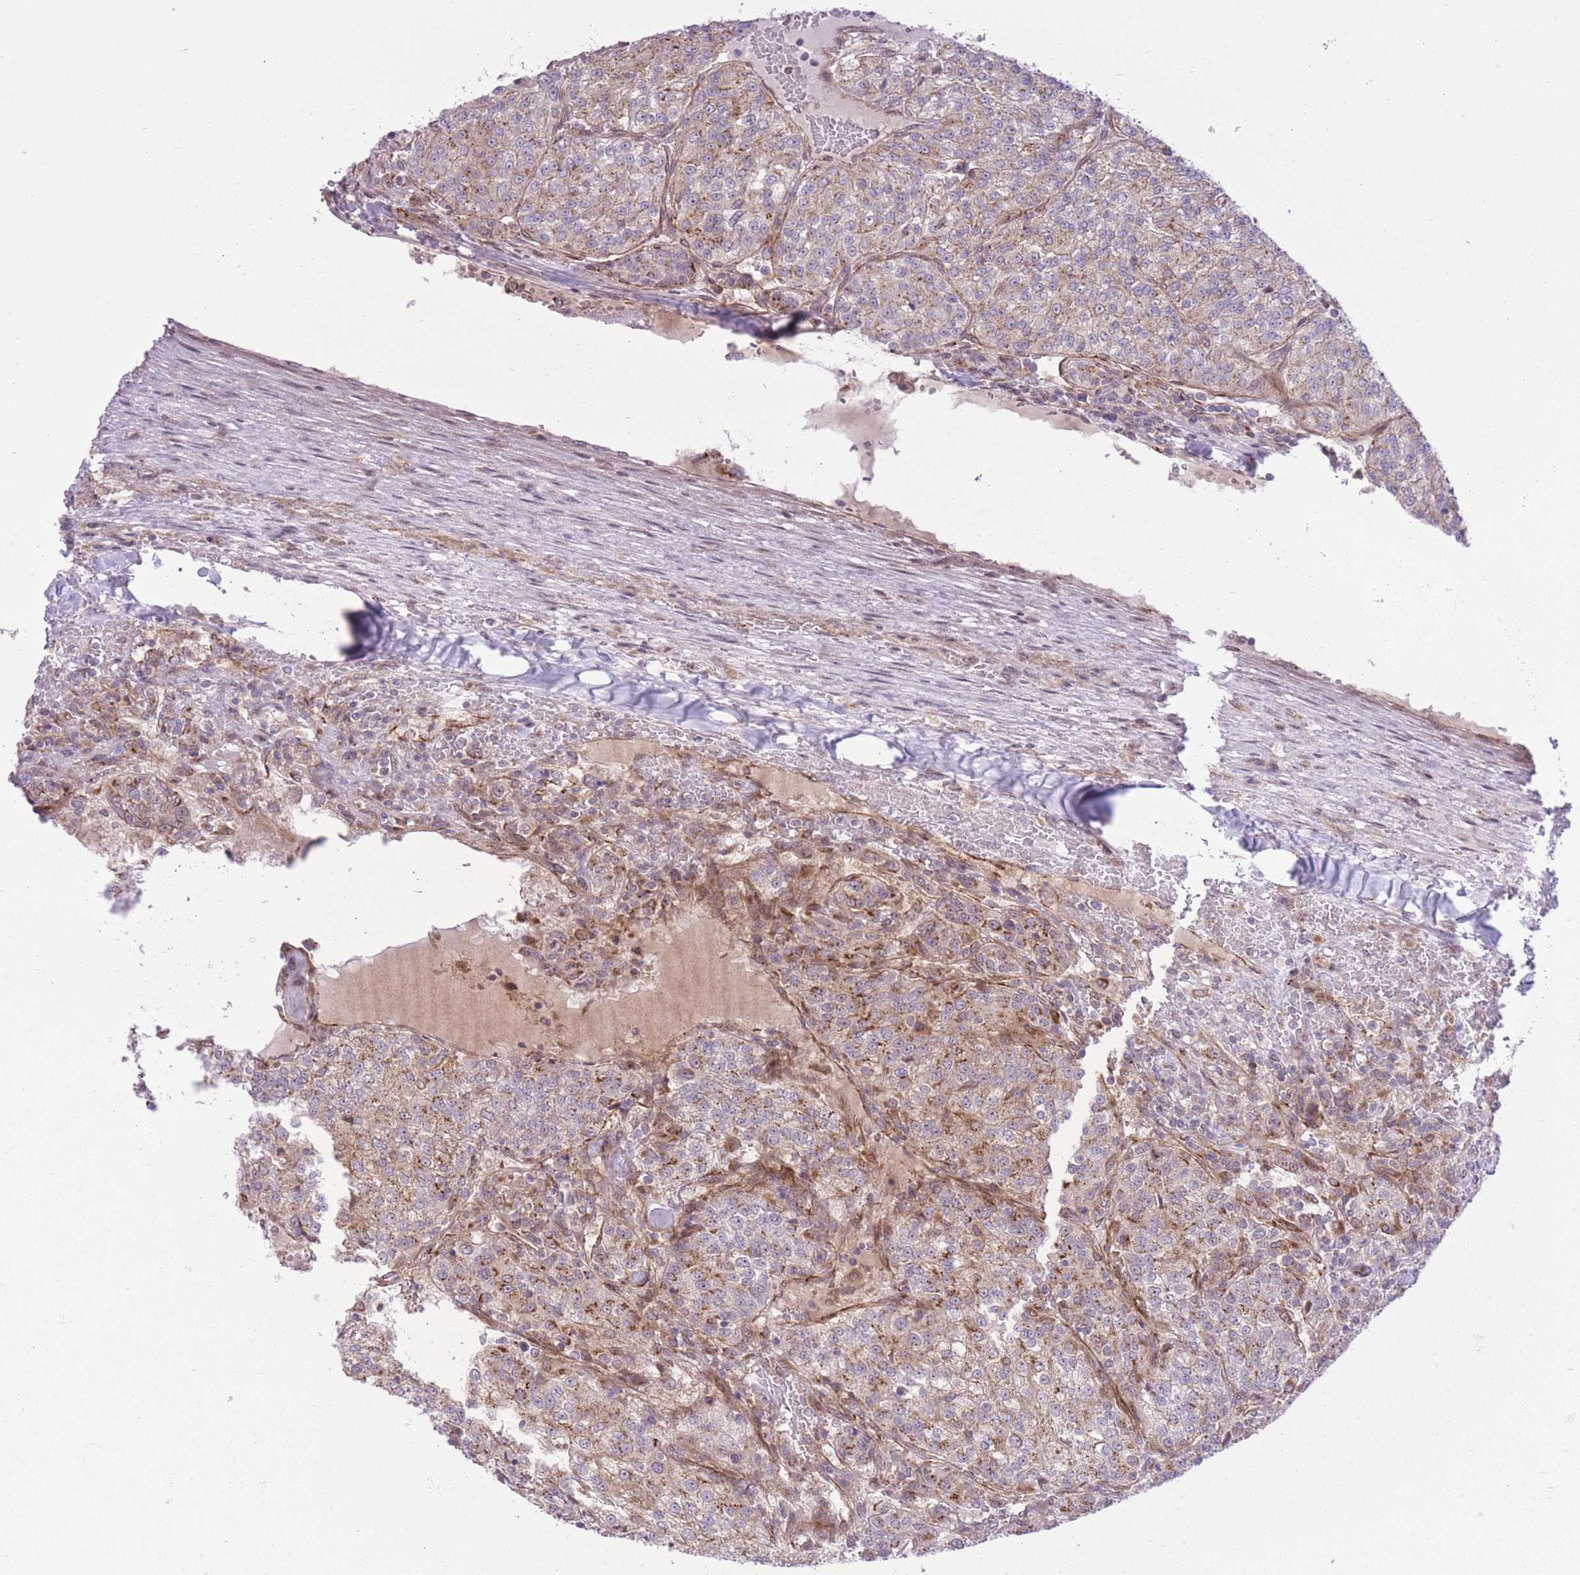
{"staining": {"intensity": "moderate", "quantity": "25%-75%", "location": "cytoplasmic/membranous"}, "tissue": "renal cancer", "cell_type": "Tumor cells", "image_type": "cancer", "snomed": [{"axis": "morphology", "description": "Adenocarcinoma, NOS"}, {"axis": "topography", "description": "Kidney"}], "caption": "This histopathology image displays renal cancer stained with immunohistochemistry to label a protein in brown. The cytoplasmic/membranous of tumor cells show moderate positivity for the protein. Nuclei are counter-stained blue.", "gene": "ZBED5", "patient": {"sex": "female", "age": 63}}